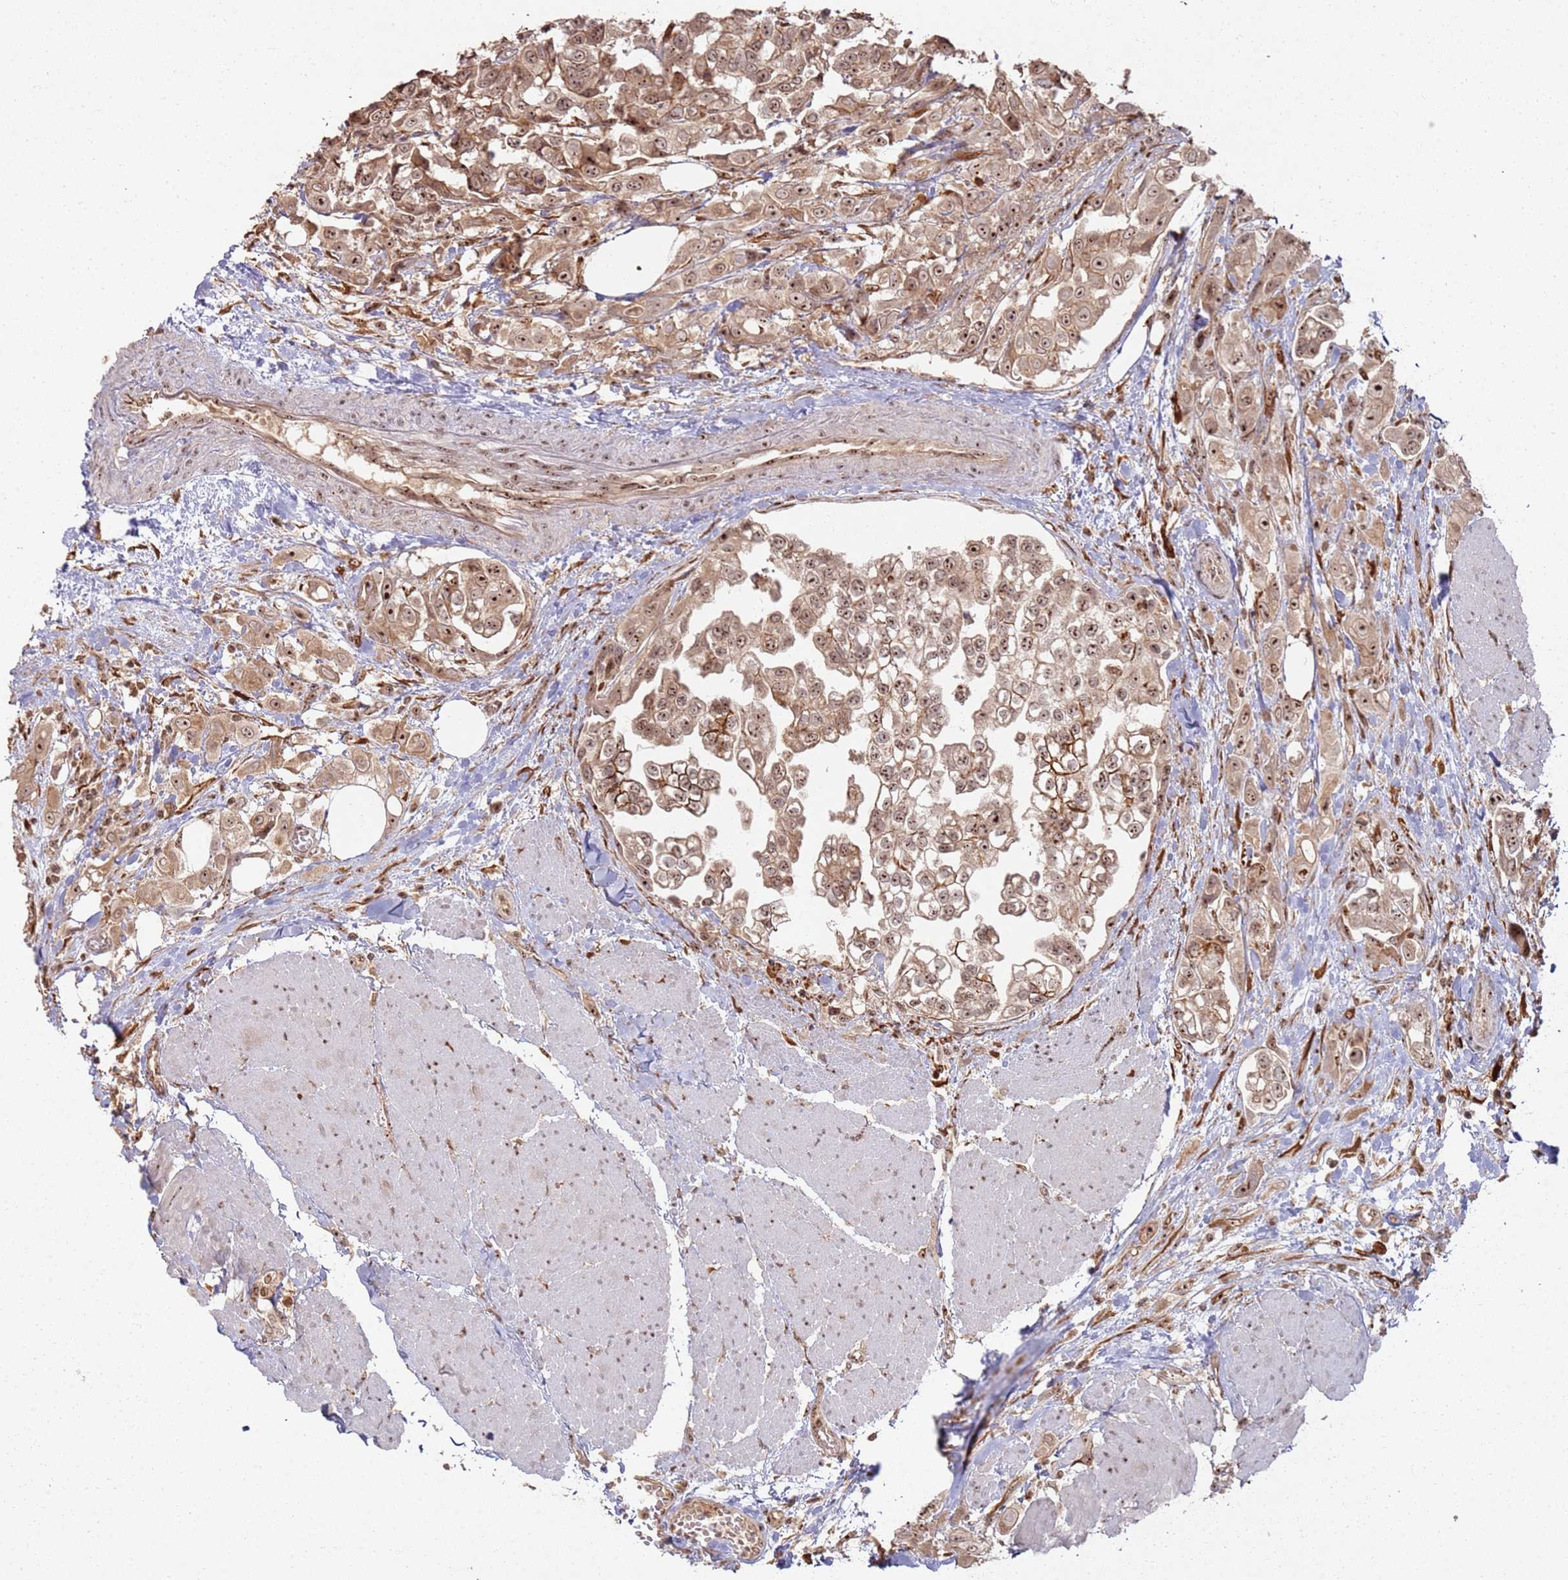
{"staining": {"intensity": "strong", "quantity": ">75%", "location": "nuclear"}, "tissue": "urothelial cancer", "cell_type": "Tumor cells", "image_type": "cancer", "snomed": [{"axis": "morphology", "description": "Urothelial carcinoma, High grade"}, {"axis": "topography", "description": "Urinary bladder"}], "caption": "High-grade urothelial carcinoma stained with a brown dye reveals strong nuclear positive positivity in approximately >75% of tumor cells.", "gene": "UTP11", "patient": {"sex": "male", "age": 67}}